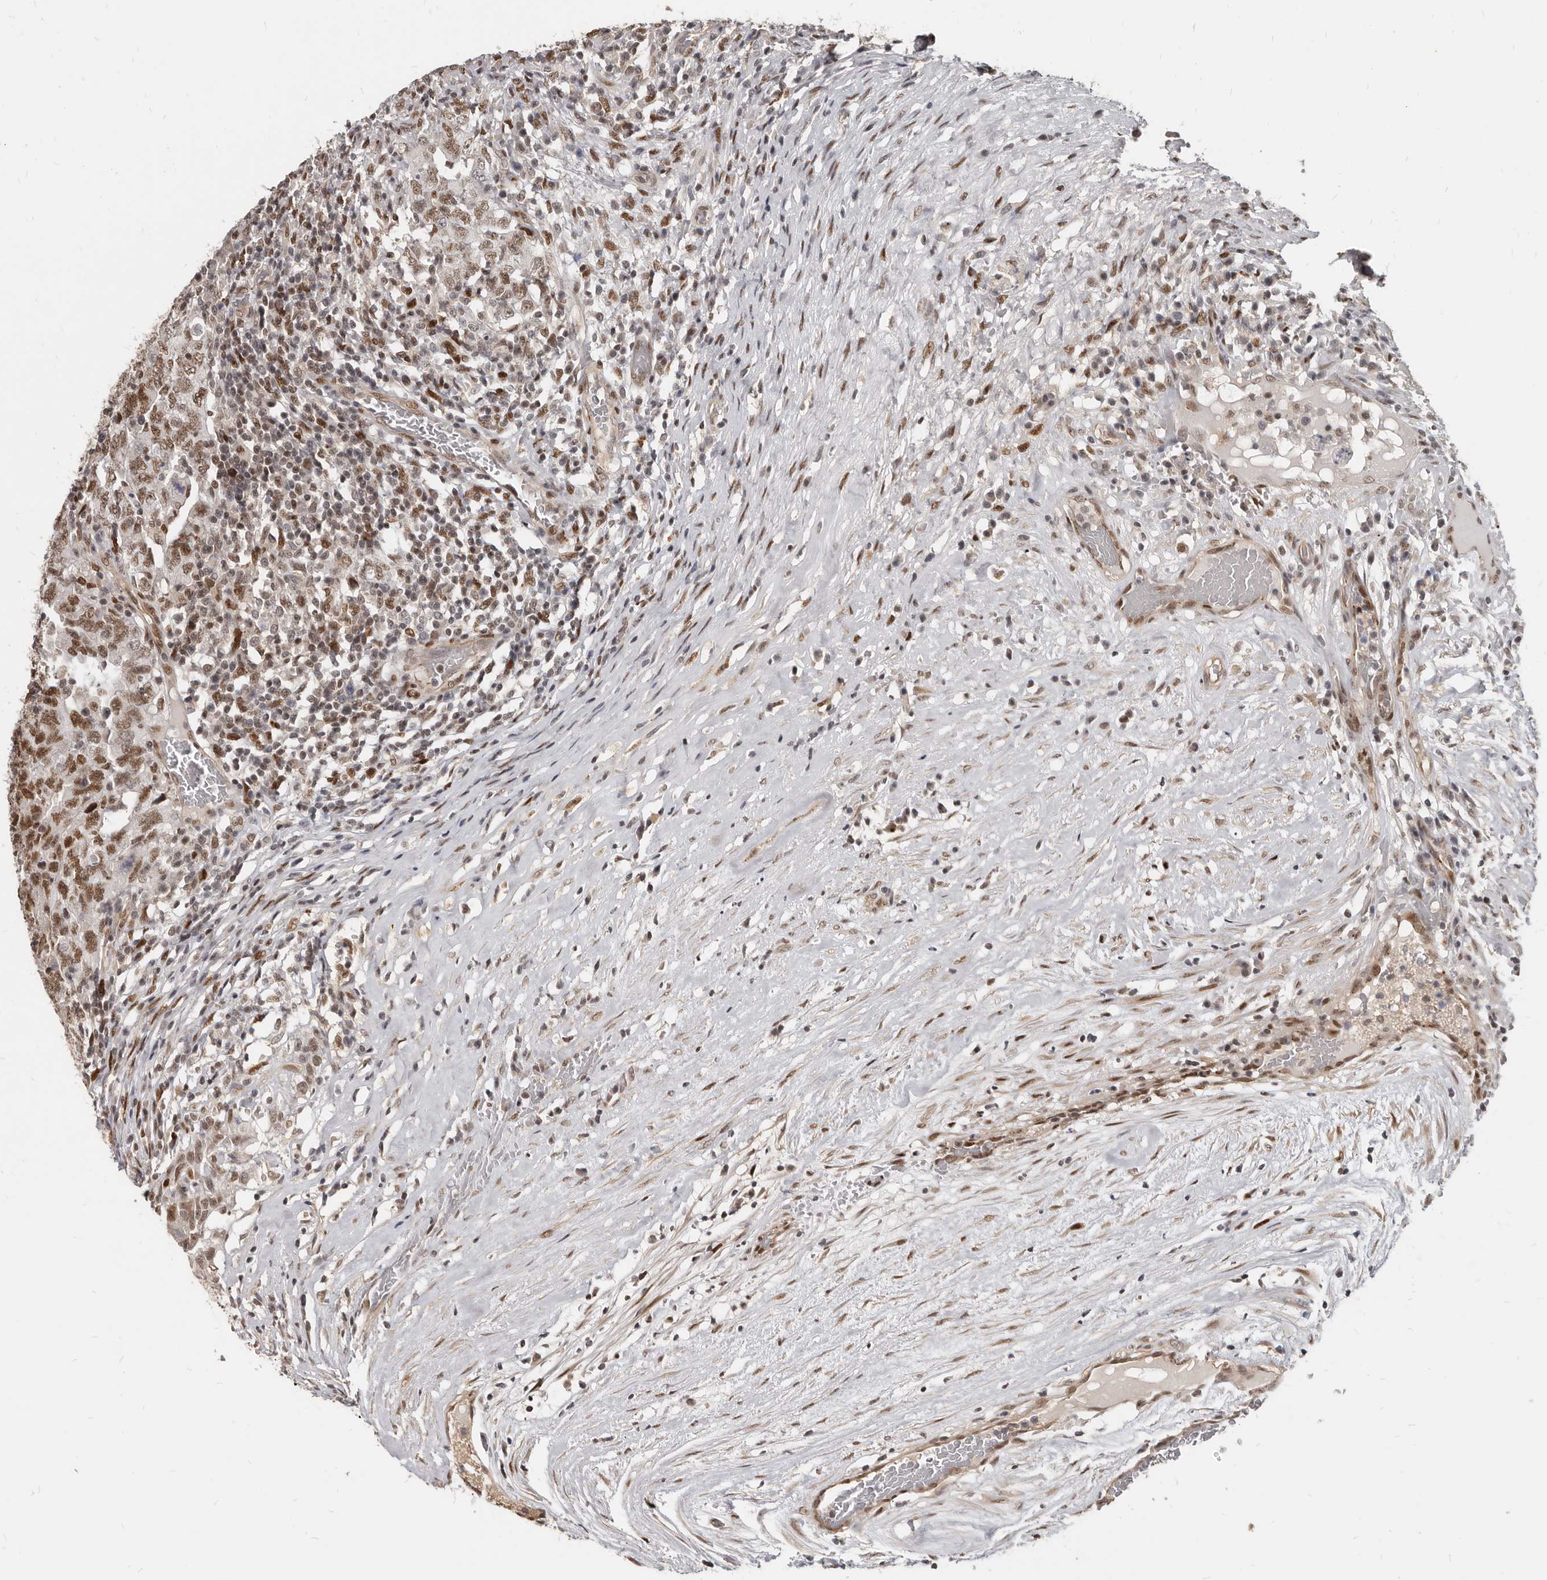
{"staining": {"intensity": "moderate", "quantity": ">75%", "location": "nuclear"}, "tissue": "testis cancer", "cell_type": "Tumor cells", "image_type": "cancer", "snomed": [{"axis": "morphology", "description": "Carcinoma, Embryonal, NOS"}, {"axis": "topography", "description": "Testis"}], "caption": "Testis cancer (embryonal carcinoma) tissue reveals moderate nuclear expression in about >75% of tumor cells", "gene": "ATF5", "patient": {"sex": "male", "age": 26}}